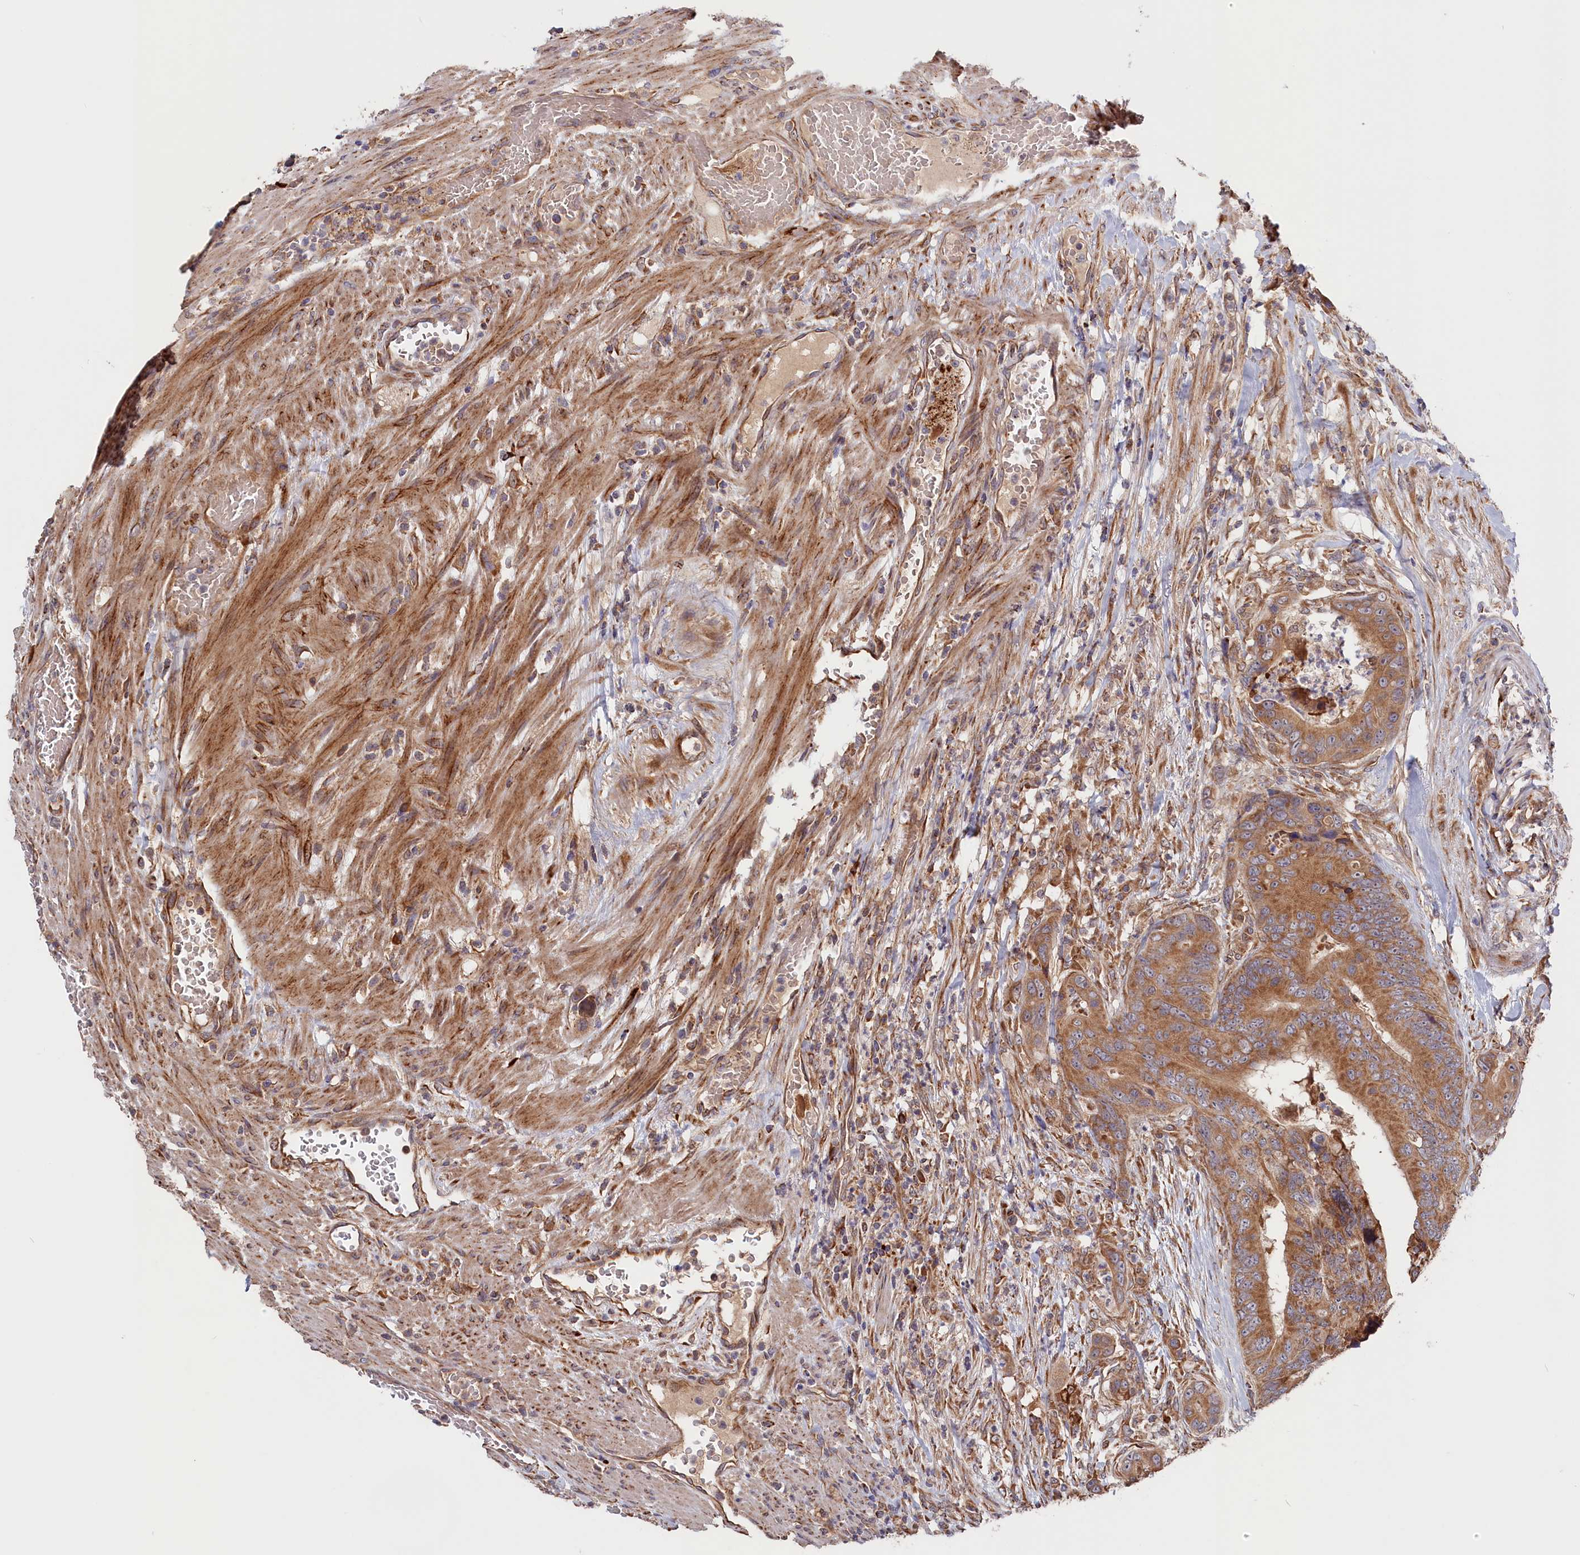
{"staining": {"intensity": "moderate", "quantity": ">75%", "location": "cytoplasmic/membranous"}, "tissue": "colorectal cancer", "cell_type": "Tumor cells", "image_type": "cancer", "snomed": [{"axis": "morphology", "description": "Adenocarcinoma, NOS"}, {"axis": "topography", "description": "Colon"}], "caption": "There is medium levels of moderate cytoplasmic/membranous staining in tumor cells of adenocarcinoma (colorectal), as demonstrated by immunohistochemical staining (brown color).", "gene": "CEP44", "patient": {"sex": "male", "age": 84}}